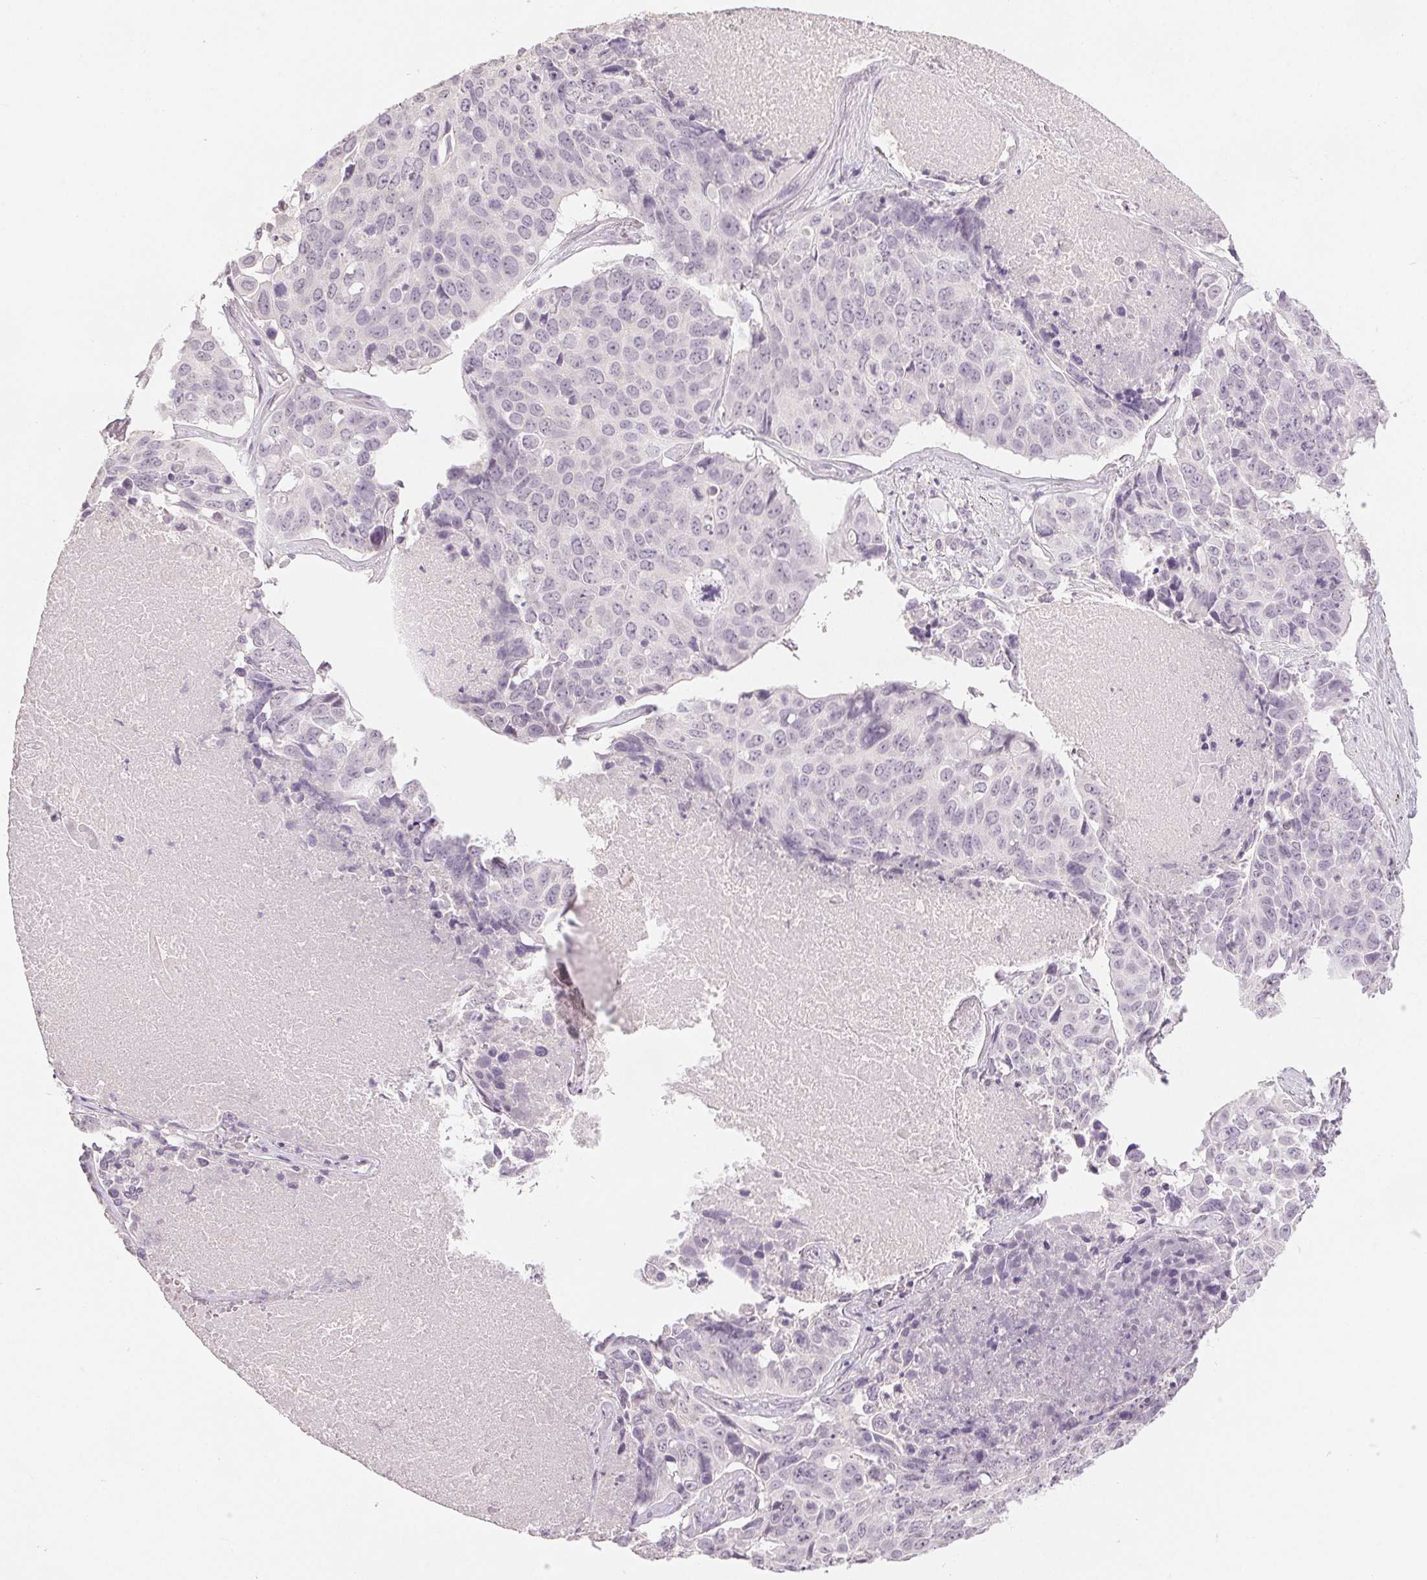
{"staining": {"intensity": "negative", "quantity": "none", "location": "none"}, "tissue": "lung cancer", "cell_type": "Tumor cells", "image_type": "cancer", "snomed": [{"axis": "morphology", "description": "Normal tissue, NOS"}, {"axis": "morphology", "description": "Squamous cell carcinoma, NOS"}, {"axis": "topography", "description": "Bronchus"}, {"axis": "topography", "description": "Lung"}], "caption": "This is an IHC image of lung squamous cell carcinoma. There is no expression in tumor cells.", "gene": "SLC27A5", "patient": {"sex": "male", "age": 64}}